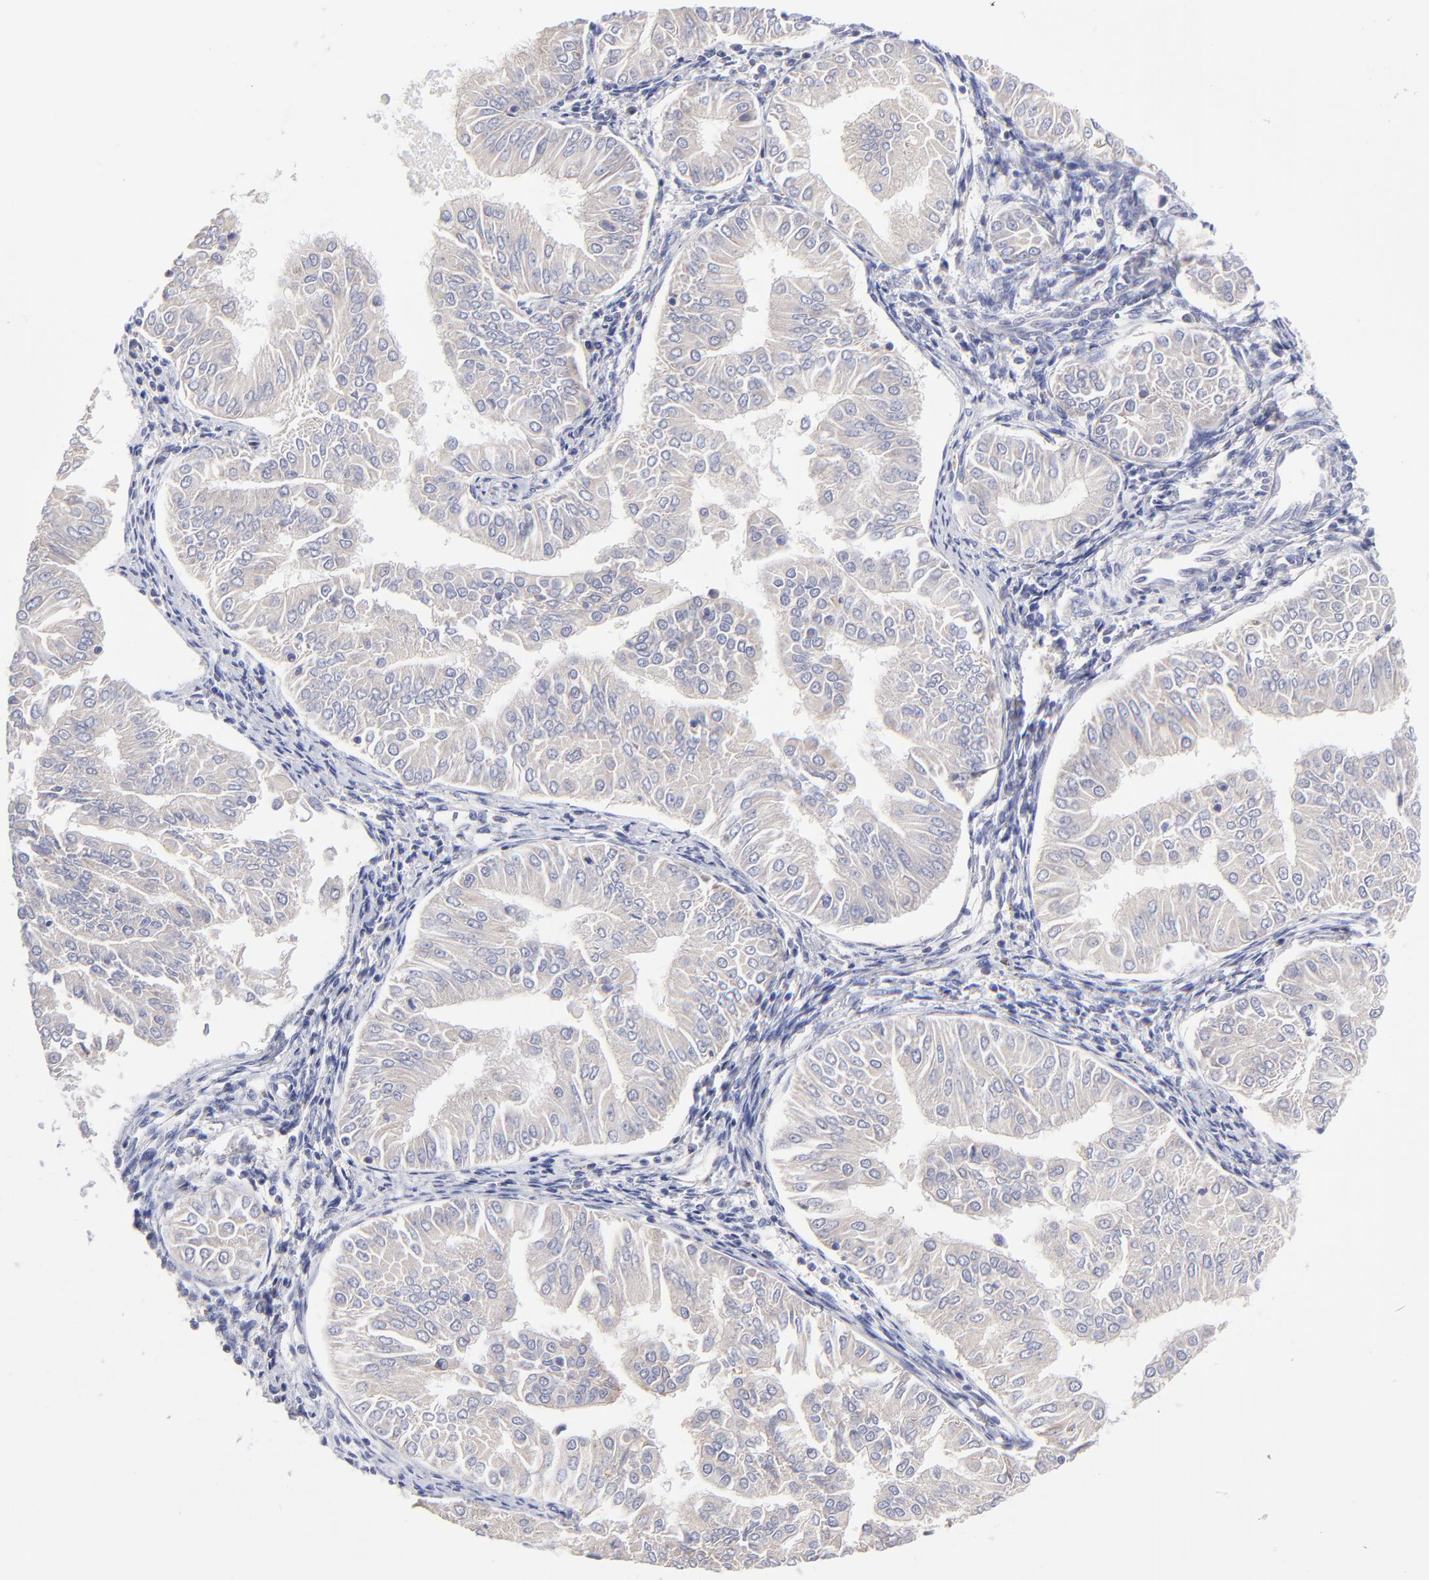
{"staining": {"intensity": "negative", "quantity": "none", "location": "none"}, "tissue": "endometrial cancer", "cell_type": "Tumor cells", "image_type": "cancer", "snomed": [{"axis": "morphology", "description": "Adenocarcinoma, NOS"}, {"axis": "topography", "description": "Endometrium"}], "caption": "There is no significant positivity in tumor cells of endometrial cancer. Brightfield microscopy of immunohistochemistry (IHC) stained with DAB (brown) and hematoxylin (blue), captured at high magnification.", "gene": "GCSAM", "patient": {"sex": "female", "age": 53}}